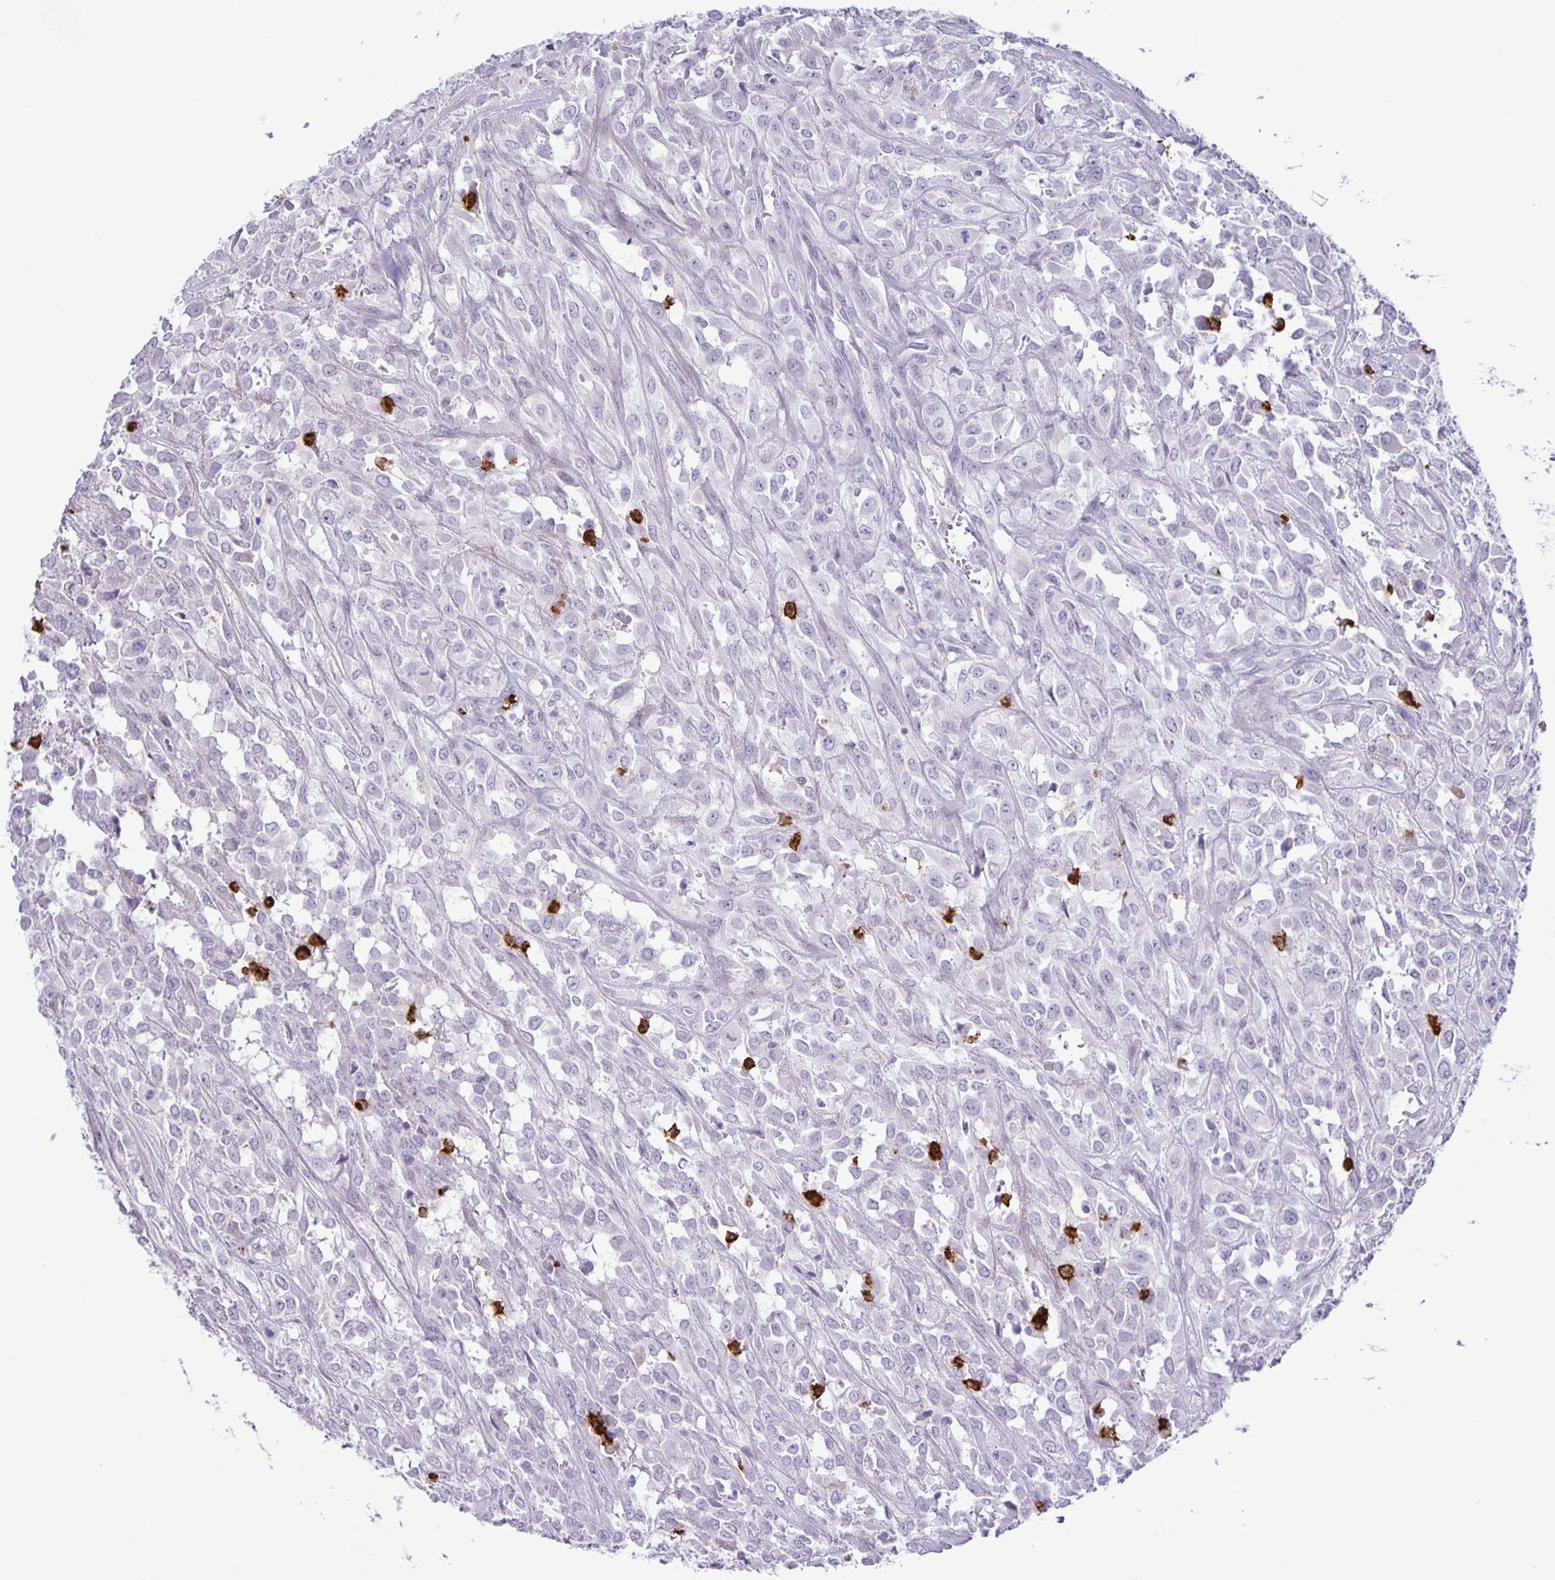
{"staining": {"intensity": "negative", "quantity": "none", "location": "none"}, "tissue": "urothelial cancer", "cell_type": "Tumor cells", "image_type": "cancer", "snomed": [{"axis": "morphology", "description": "Urothelial carcinoma, High grade"}, {"axis": "topography", "description": "Urinary bladder"}], "caption": "Micrograph shows no significant protein staining in tumor cells of high-grade urothelial carcinoma.", "gene": "ADCK1", "patient": {"sex": "male", "age": 67}}